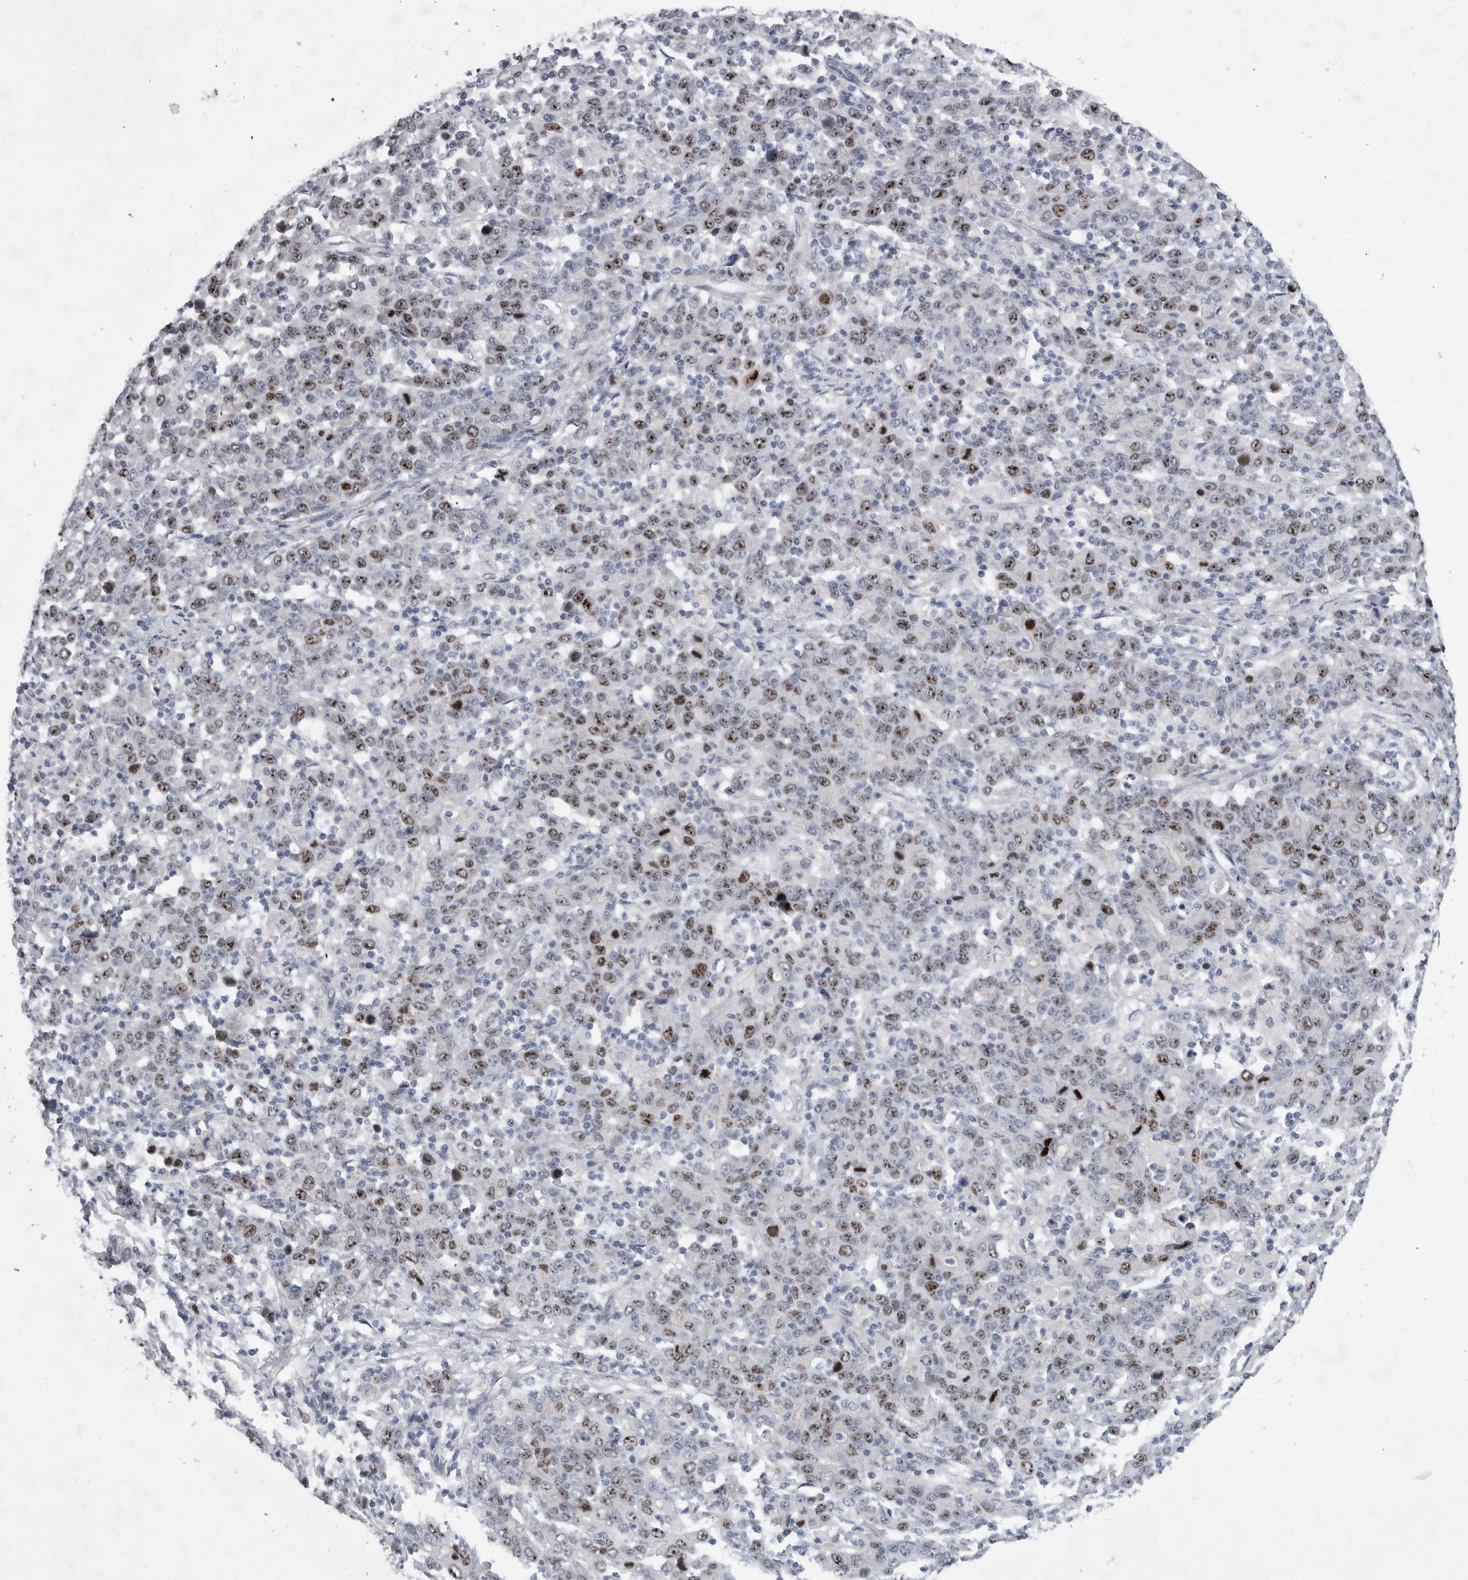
{"staining": {"intensity": "moderate", "quantity": ">75%", "location": "nuclear"}, "tissue": "stomach cancer", "cell_type": "Tumor cells", "image_type": "cancer", "snomed": [{"axis": "morphology", "description": "Adenocarcinoma, NOS"}, {"axis": "topography", "description": "Stomach, upper"}], "caption": "A brown stain labels moderate nuclear positivity of a protein in adenocarcinoma (stomach) tumor cells. The staining is performed using DAB brown chromogen to label protein expression. The nuclei are counter-stained blue using hematoxylin.", "gene": "KIF18B", "patient": {"sex": "male", "age": 69}}